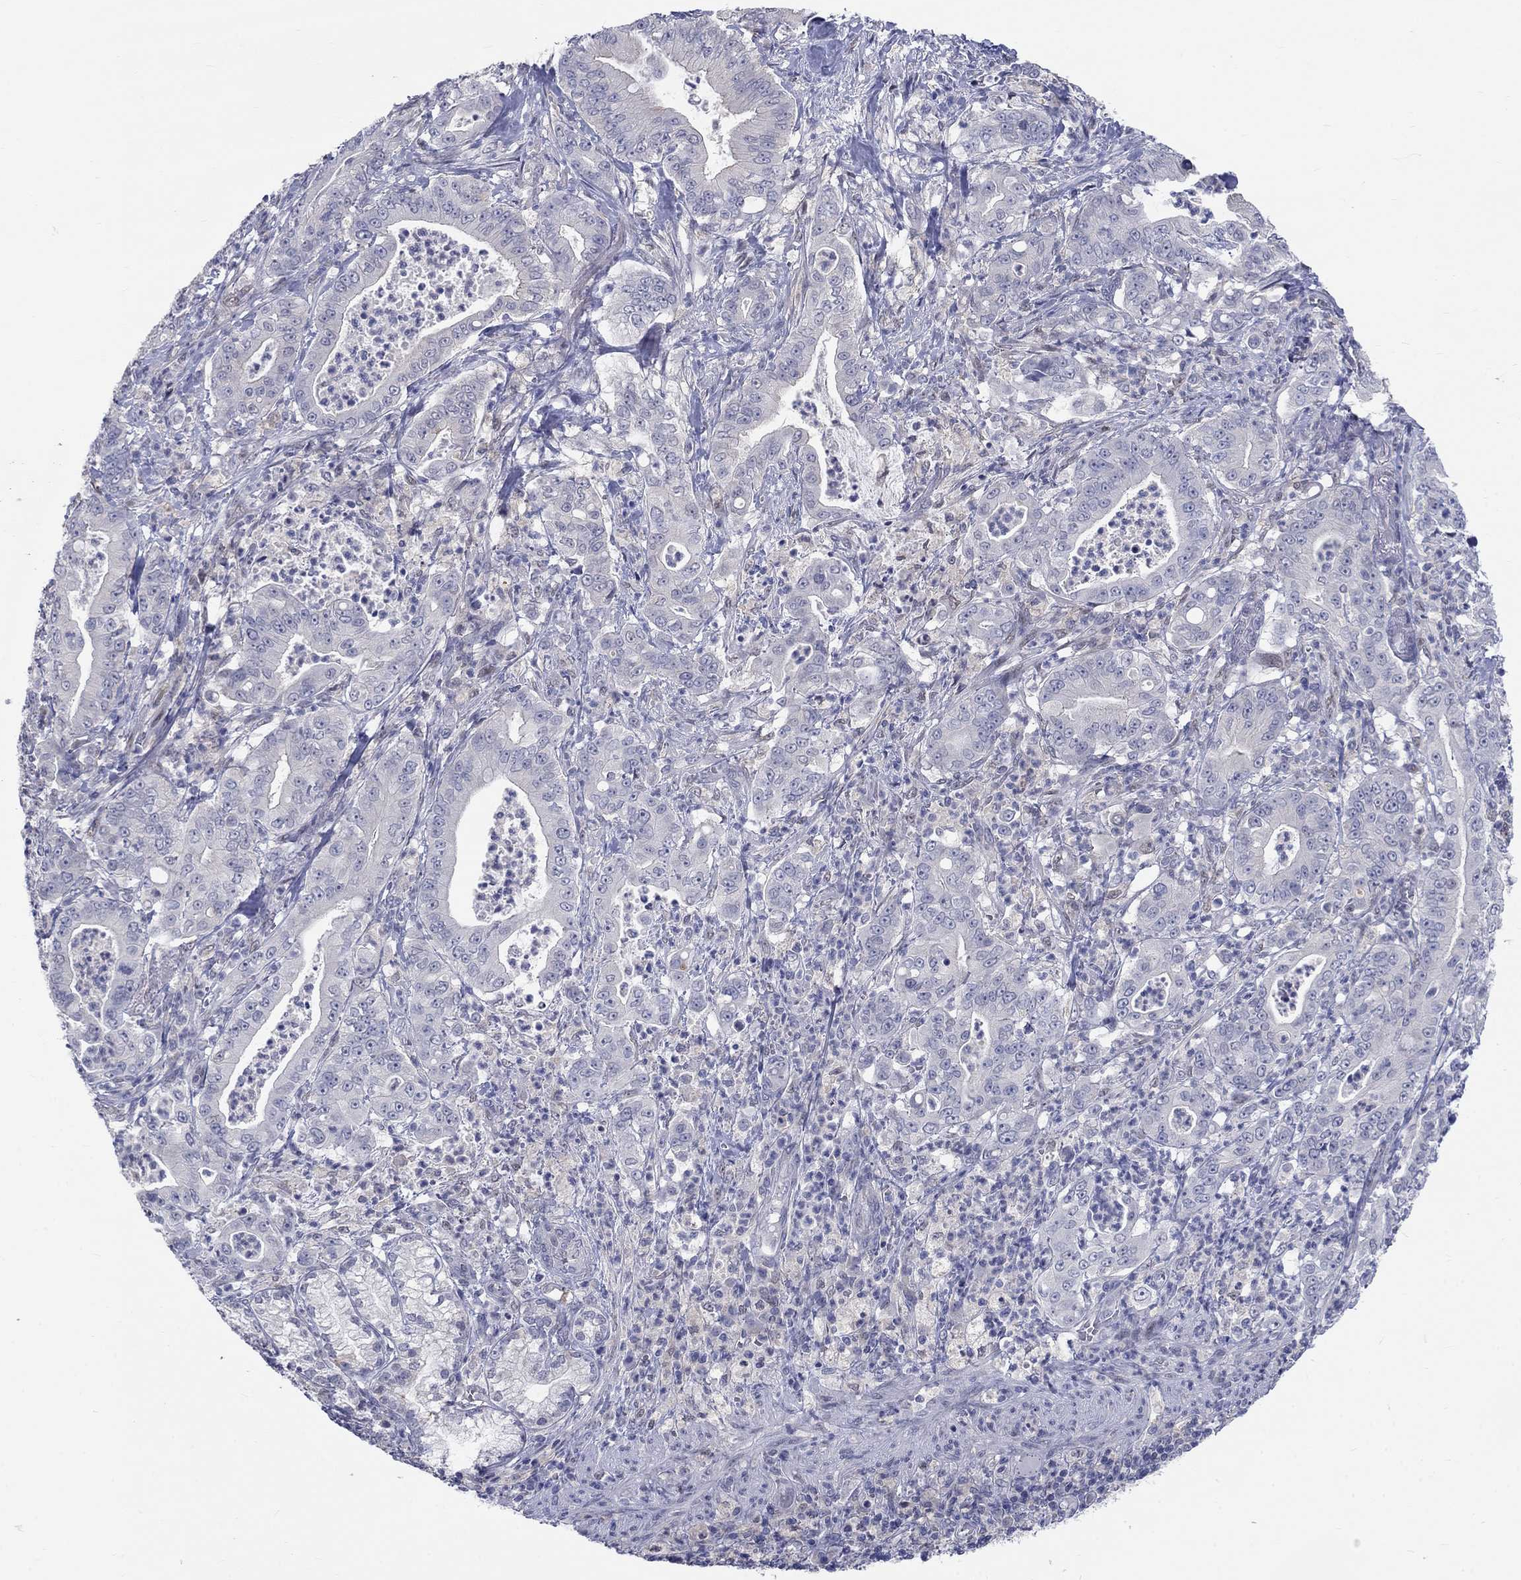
{"staining": {"intensity": "negative", "quantity": "none", "location": "none"}, "tissue": "pancreatic cancer", "cell_type": "Tumor cells", "image_type": "cancer", "snomed": [{"axis": "morphology", "description": "Adenocarcinoma, NOS"}, {"axis": "topography", "description": "Pancreas"}], "caption": "High power microscopy photomicrograph of an IHC image of pancreatic cancer (adenocarcinoma), revealing no significant expression in tumor cells.", "gene": "EGFLAM", "patient": {"sex": "male", "age": 71}}